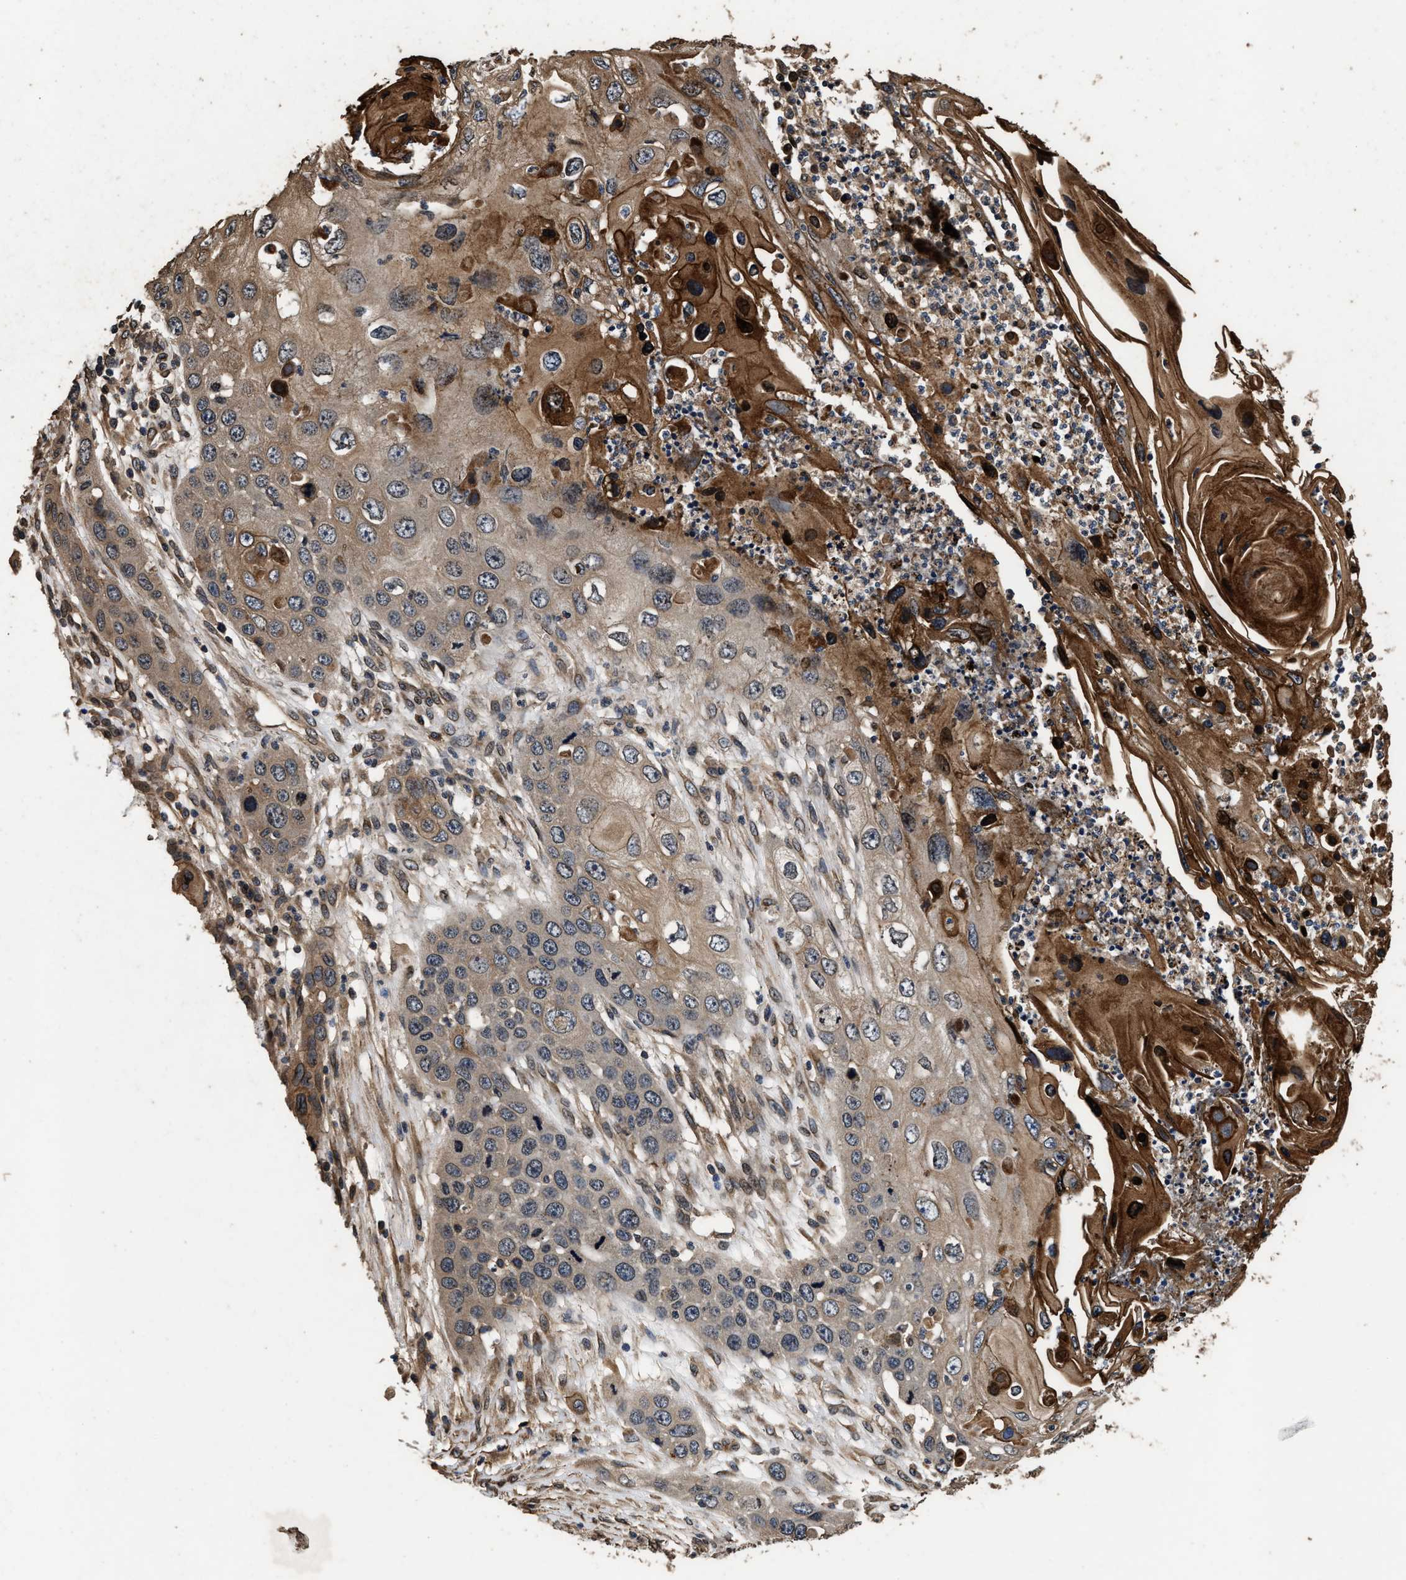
{"staining": {"intensity": "strong", "quantity": "25%-75%", "location": "cytoplasmic/membranous"}, "tissue": "skin cancer", "cell_type": "Tumor cells", "image_type": "cancer", "snomed": [{"axis": "morphology", "description": "Squamous cell carcinoma, NOS"}, {"axis": "topography", "description": "Skin"}], "caption": "IHC (DAB (3,3'-diaminobenzidine)) staining of skin cancer (squamous cell carcinoma) exhibits strong cytoplasmic/membranous protein staining in about 25%-75% of tumor cells.", "gene": "ACCS", "patient": {"sex": "male", "age": 55}}